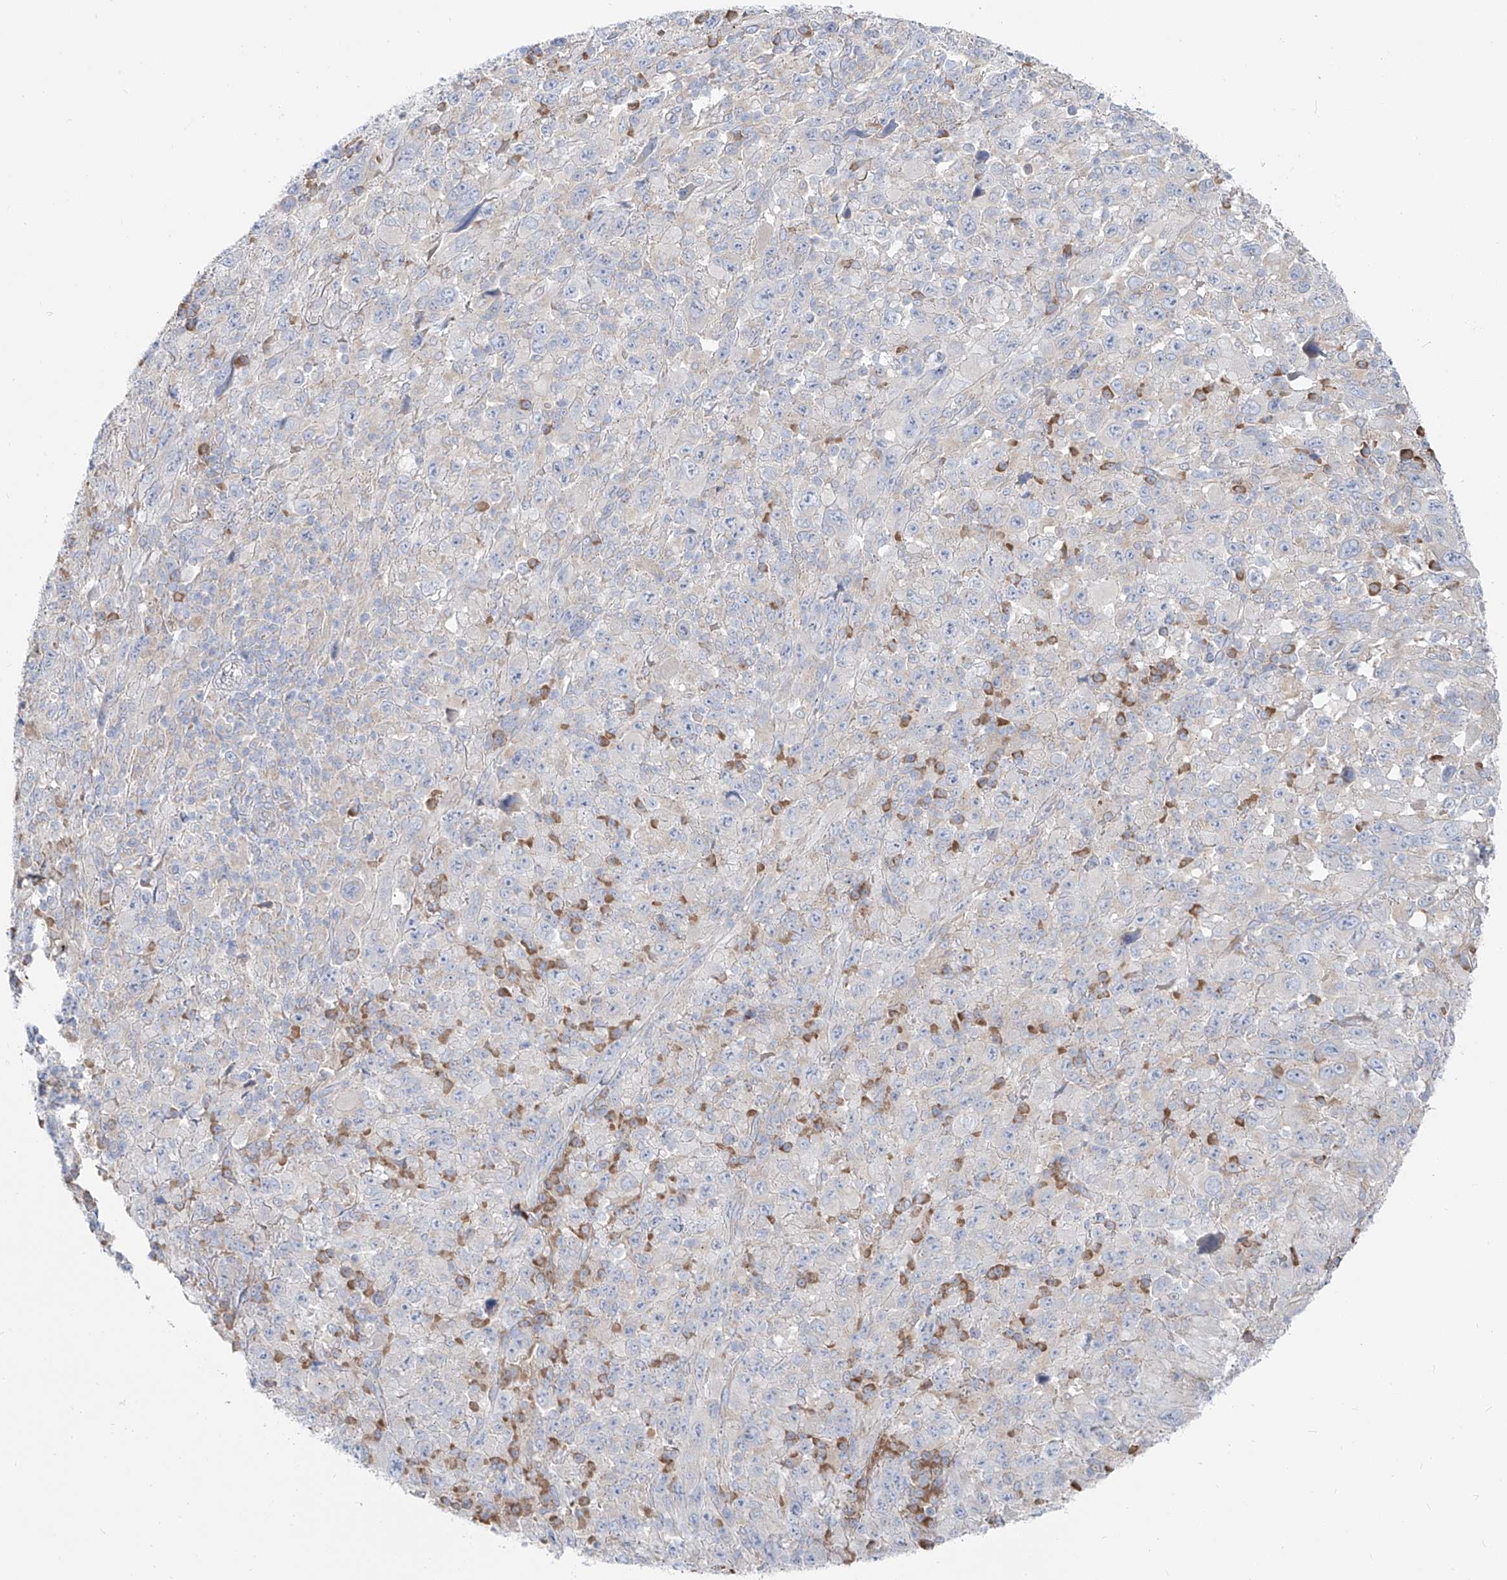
{"staining": {"intensity": "negative", "quantity": "none", "location": "none"}, "tissue": "melanoma", "cell_type": "Tumor cells", "image_type": "cancer", "snomed": [{"axis": "morphology", "description": "Malignant melanoma, Metastatic site"}, {"axis": "topography", "description": "Skin"}], "caption": "The immunohistochemistry (IHC) photomicrograph has no significant expression in tumor cells of malignant melanoma (metastatic site) tissue.", "gene": "UFL1", "patient": {"sex": "female", "age": 56}}